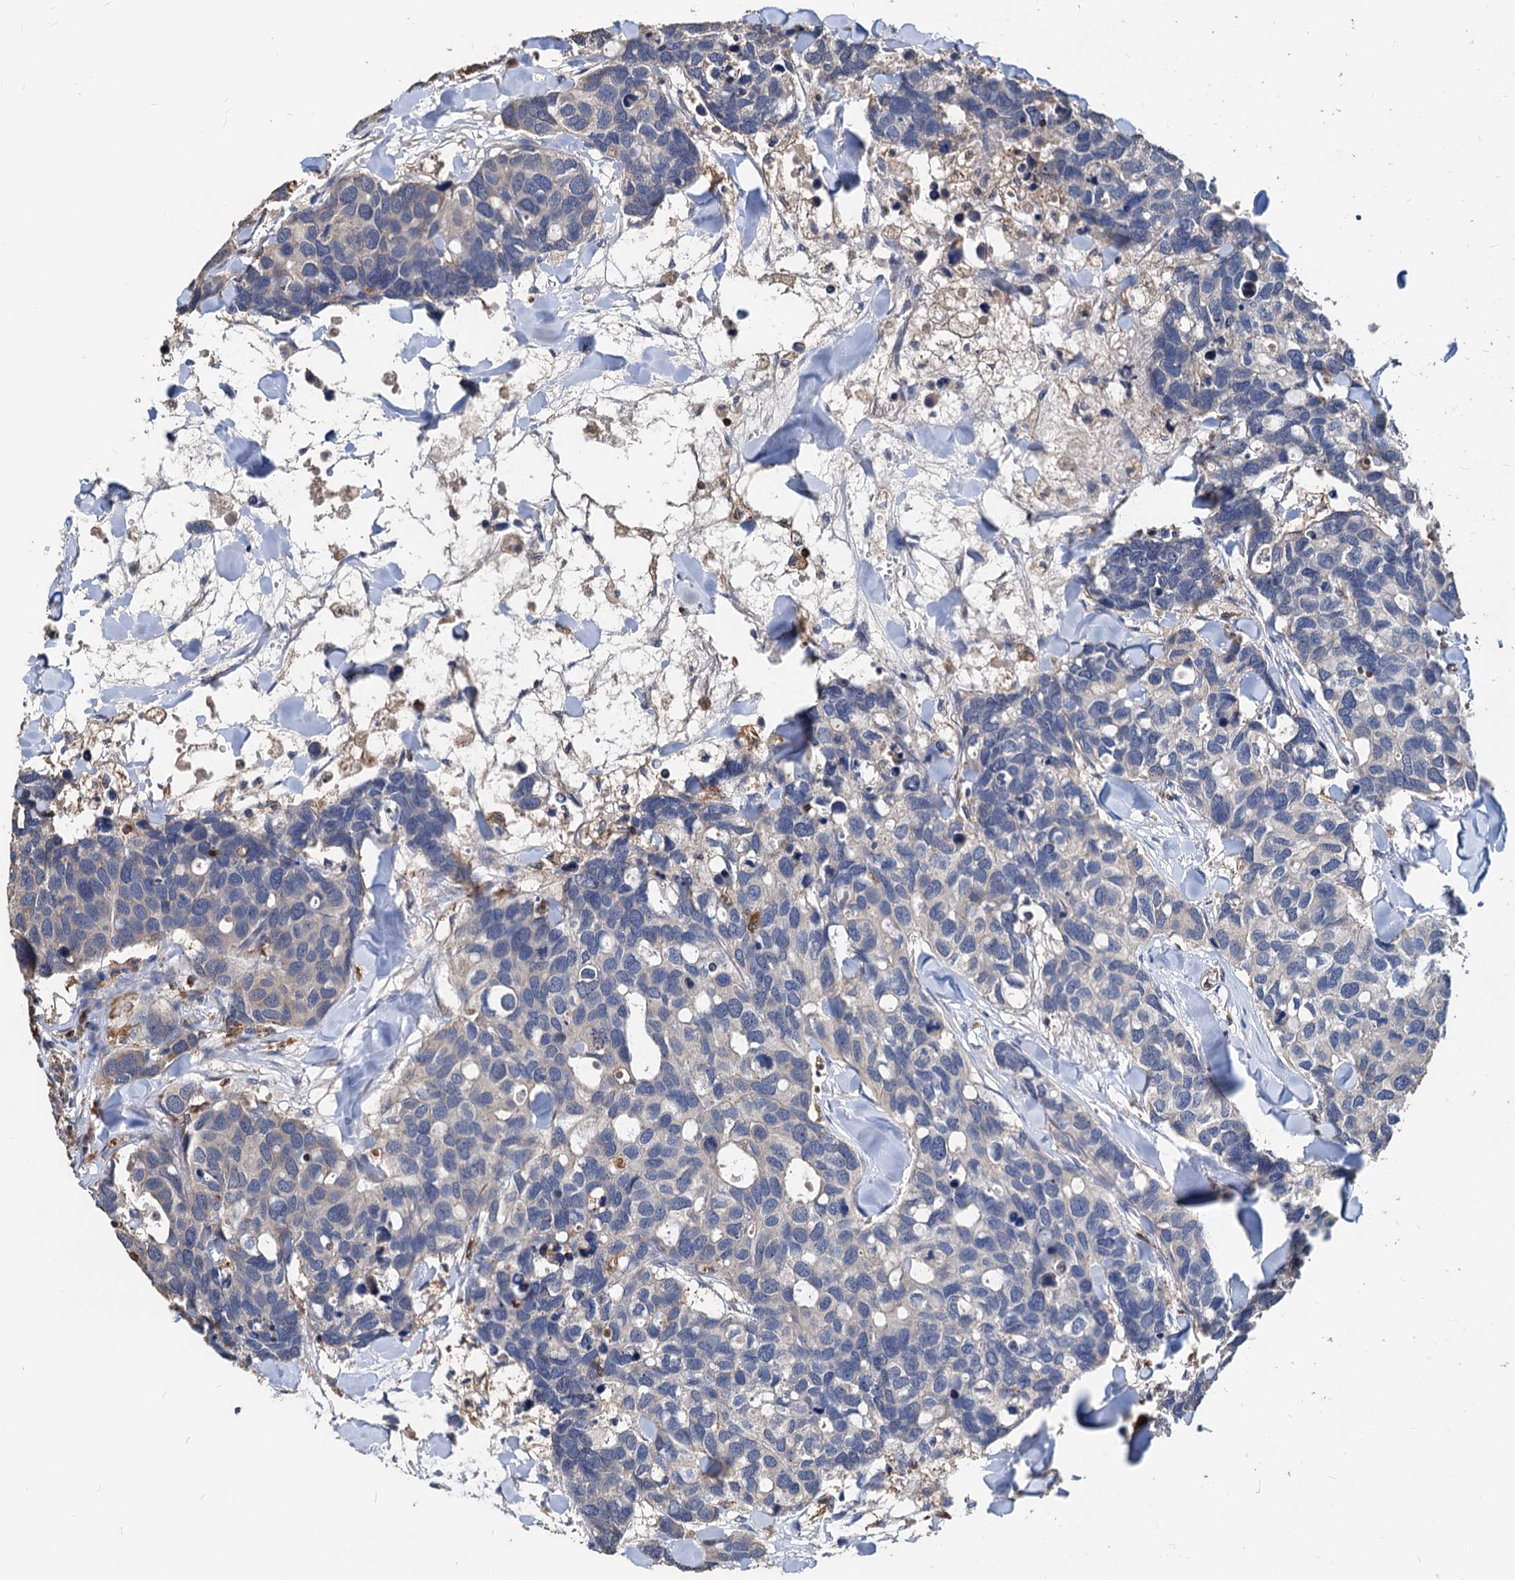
{"staining": {"intensity": "negative", "quantity": "none", "location": "none"}, "tissue": "breast cancer", "cell_type": "Tumor cells", "image_type": "cancer", "snomed": [{"axis": "morphology", "description": "Duct carcinoma"}, {"axis": "topography", "description": "Breast"}], "caption": "This image is of breast intraductal carcinoma stained with immunohistochemistry to label a protein in brown with the nuclei are counter-stained blue. There is no positivity in tumor cells. (Immunohistochemistry, brightfield microscopy, high magnification).", "gene": "LCP2", "patient": {"sex": "female", "age": 83}}